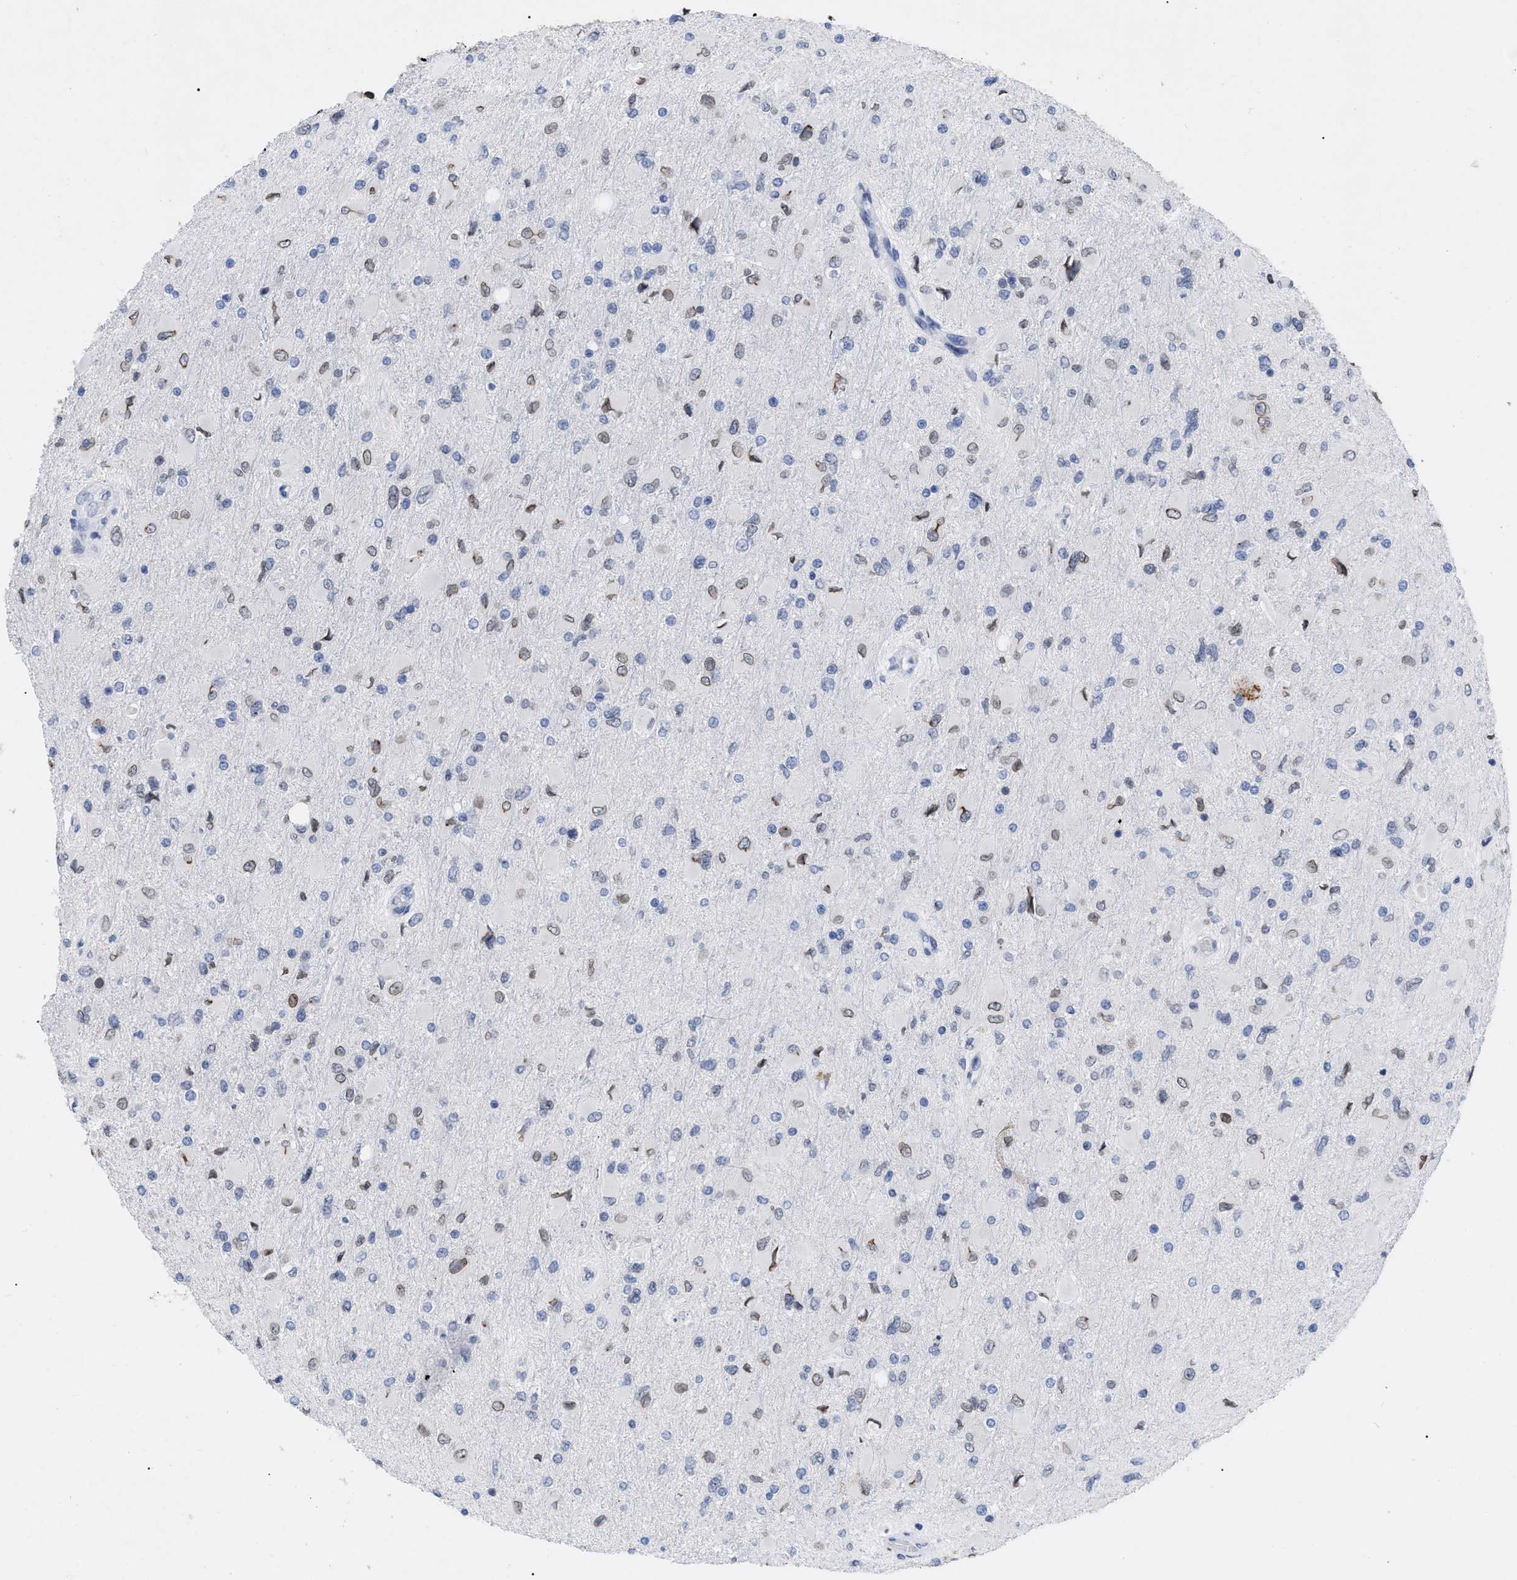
{"staining": {"intensity": "weak", "quantity": "25%-75%", "location": "cytoplasmic/membranous,nuclear"}, "tissue": "glioma", "cell_type": "Tumor cells", "image_type": "cancer", "snomed": [{"axis": "morphology", "description": "Glioma, malignant, High grade"}, {"axis": "topography", "description": "Cerebral cortex"}], "caption": "DAB immunohistochemical staining of glioma exhibits weak cytoplasmic/membranous and nuclear protein expression in about 25%-75% of tumor cells.", "gene": "TPR", "patient": {"sex": "female", "age": 36}}